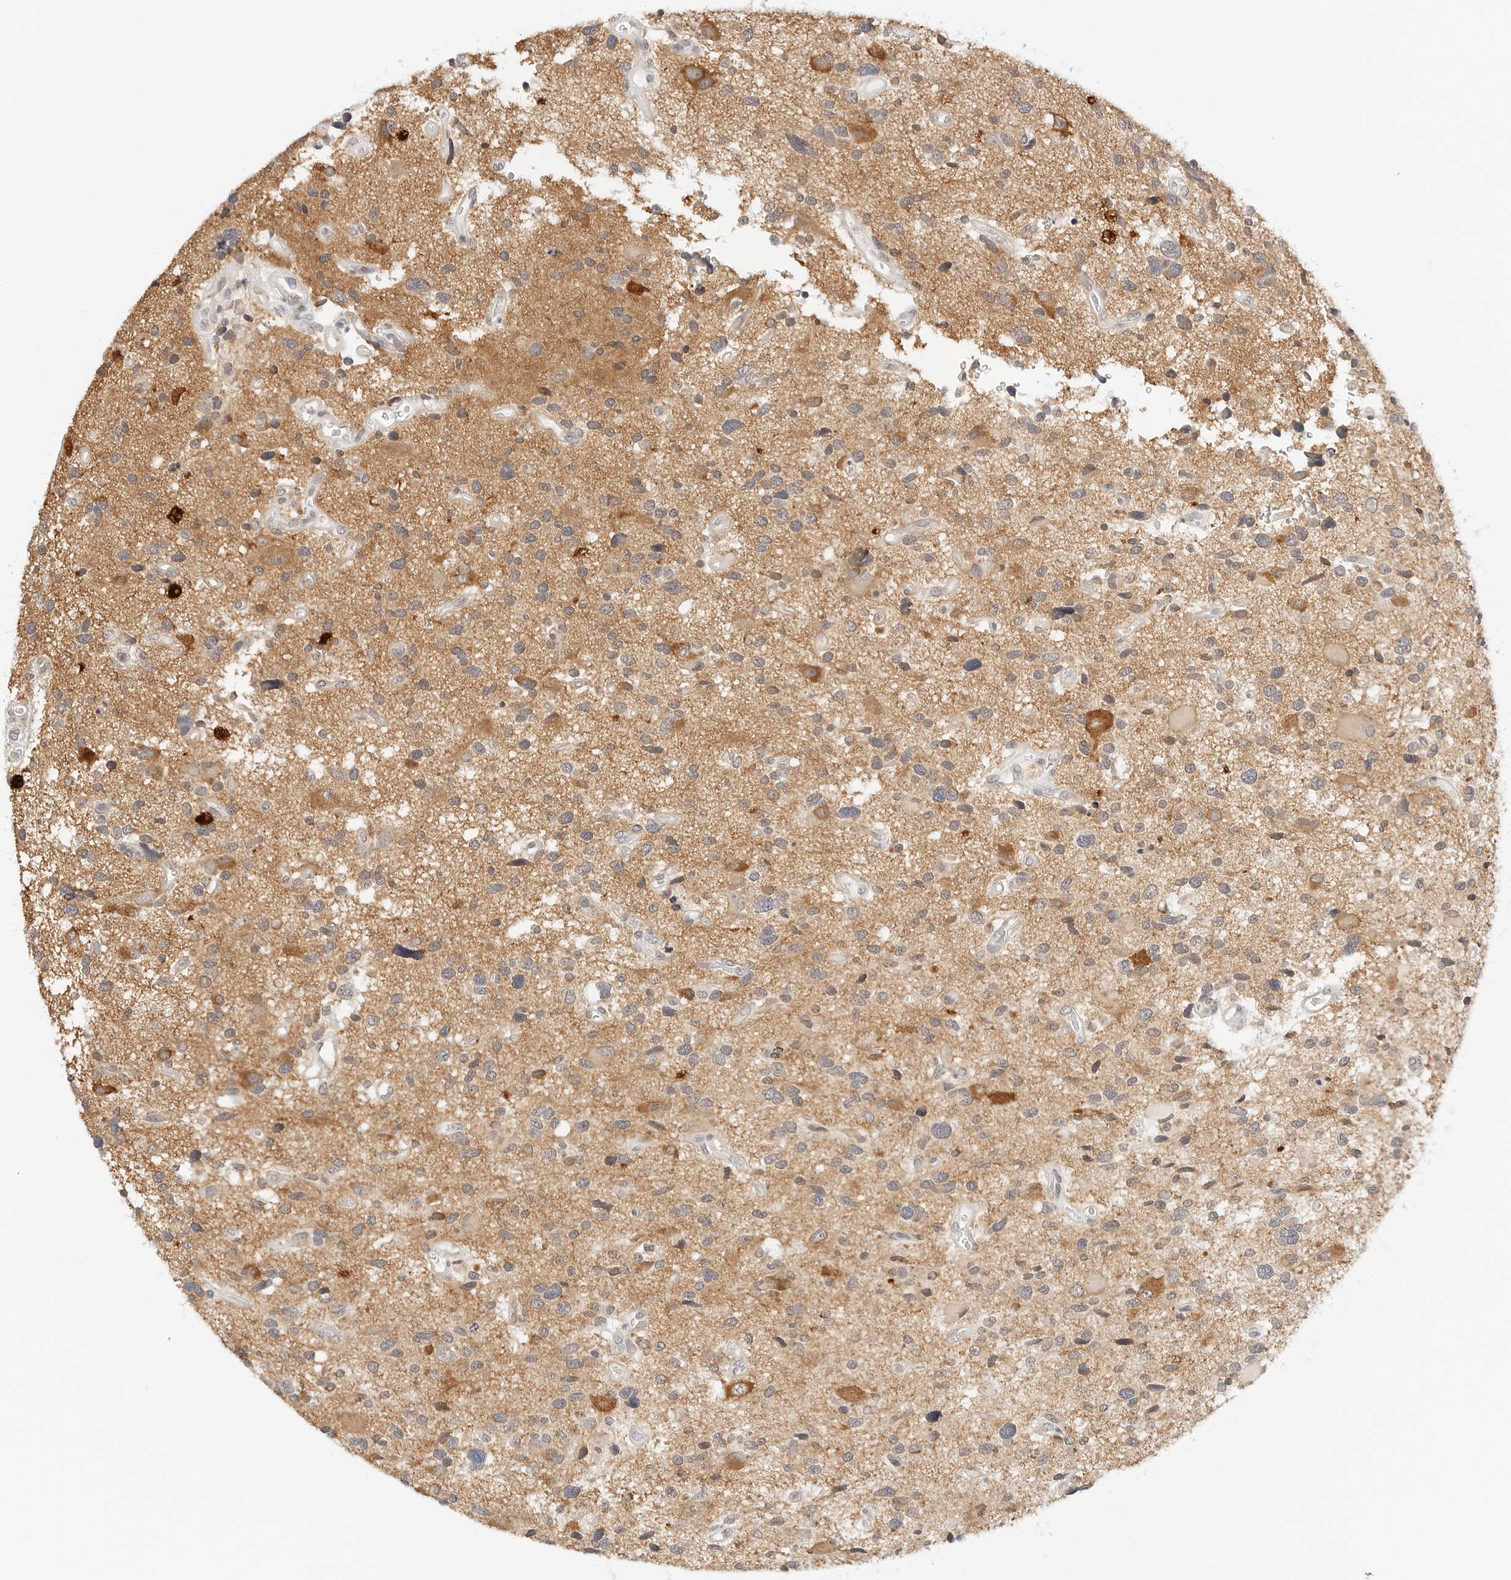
{"staining": {"intensity": "moderate", "quantity": "<25%", "location": "cytoplasmic/membranous"}, "tissue": "glioma", "cell_type": "Tumor cells", "image_type": "cancer", "snomed": [{"axis": "morphology", "description": "Glioma, malignant, High grade"}, {"axis": "topography", "description": "Brain"}], "caption": "Moderate cytoplasmic/membranous staining is identified in approximately <25% of tumor cells in glioma. (Stains: DAB (3,3'-diaminobenzidine) in brown, nuclei in blue, Microscopy: brightfield microscopy at high magnification).", "gene": "ATL1", "patient": {"sex": "male", "age": 33}}